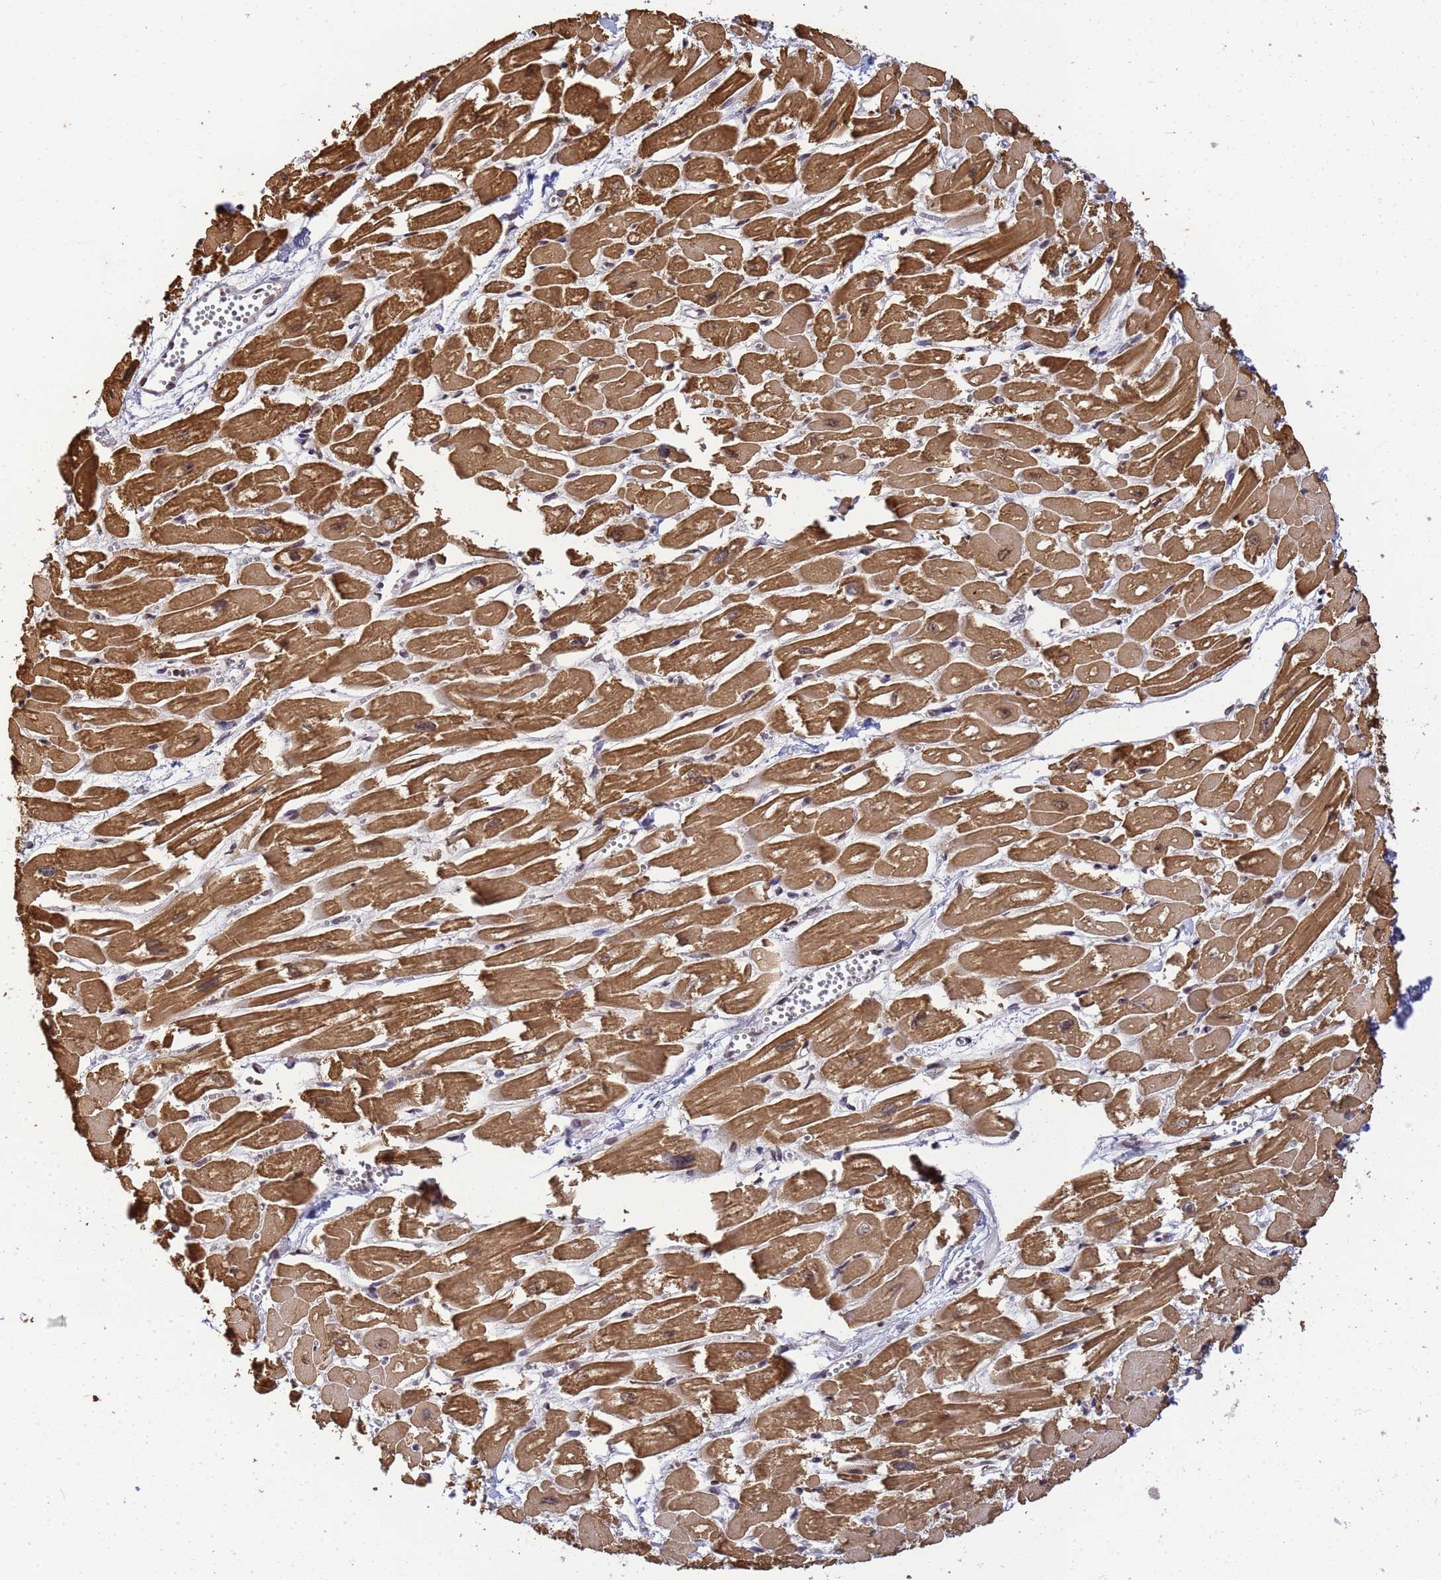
{"staining": {"intensity": "moderate", "quantity": ">75%", "location": "cytoplasmic/membranous"}, "tissue": "heart muscle", "cell_type": "Cardiomyocytes", "image_type": "normal", "snomed": [{"axis": "morphology", "description": "Normal tissue, NOS"}, {"axis": "topography", "description": "Heart"}], "caption": "Human heart muscle stained with a protein marker displays moderate staining in cardiomyocytes.", "gene": "MYL7", "patient": {"sex": "male", "age": 54}}